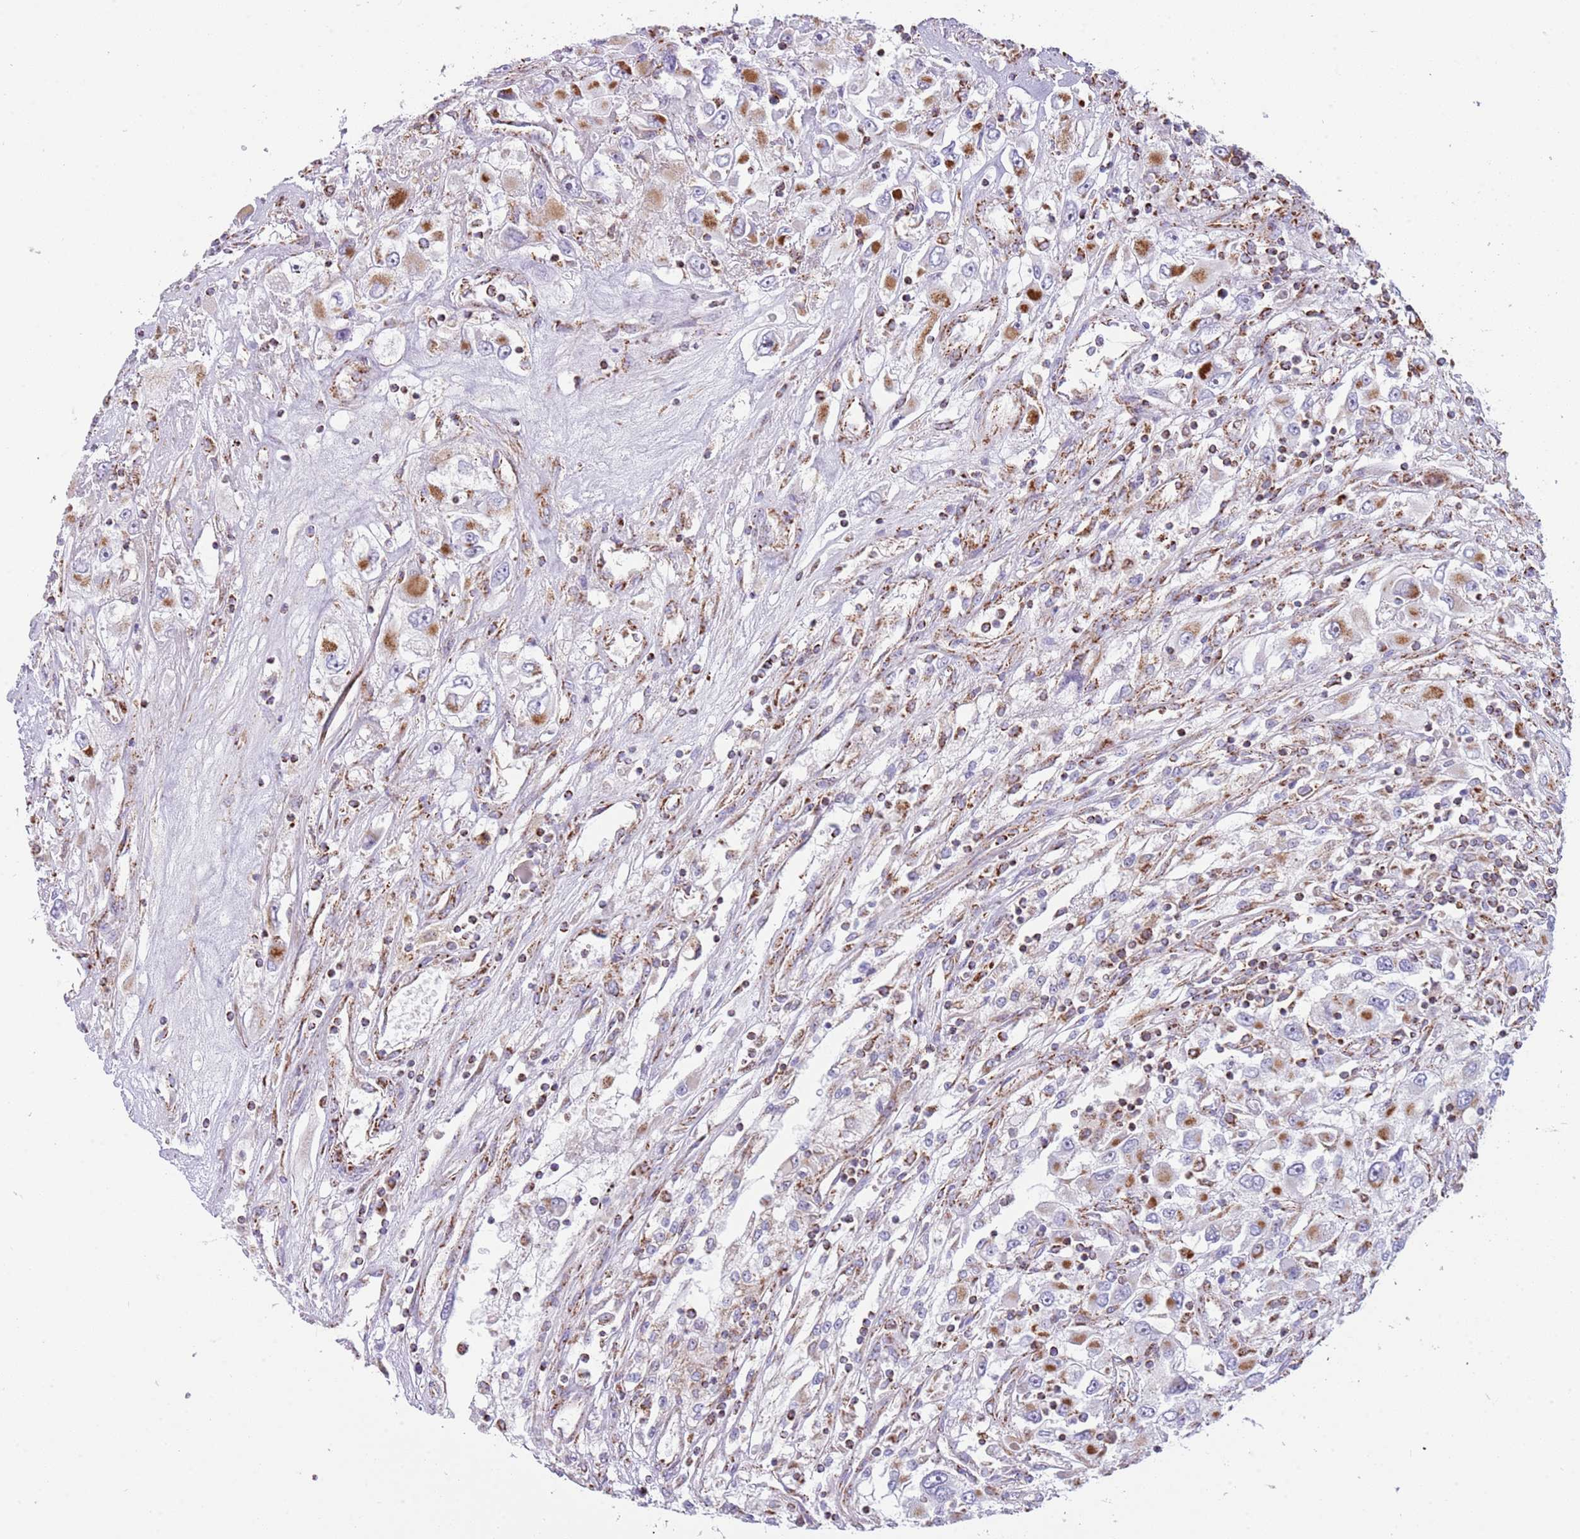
{"staining": {"intensity": "moderate", "quantity": ">75%", "location": "cytoplasmic/membranous"}, "tissue": "renal cancer", "cell_type": "Tumor cells", "image_type": "cancer", "snomed": [{"axis": "morphology", "description": "Adenocarcinoma, NOS"}, {"axis": "topography", "description": "Kidney"}], "caption": "Protein expression analysis of human renal adenocarcinoma reveals moderate cytoplasmic/membranous staining in approximately >75% of tumor cells. The protein of interest is stained brown, and the nuclei are stained in blue (DAB (3,3'-diaminobenzidine) IHC with brightfield microscopy, high magnification).", "gene": "LHX6", "patient": {"sex": "female", "age": 52}}